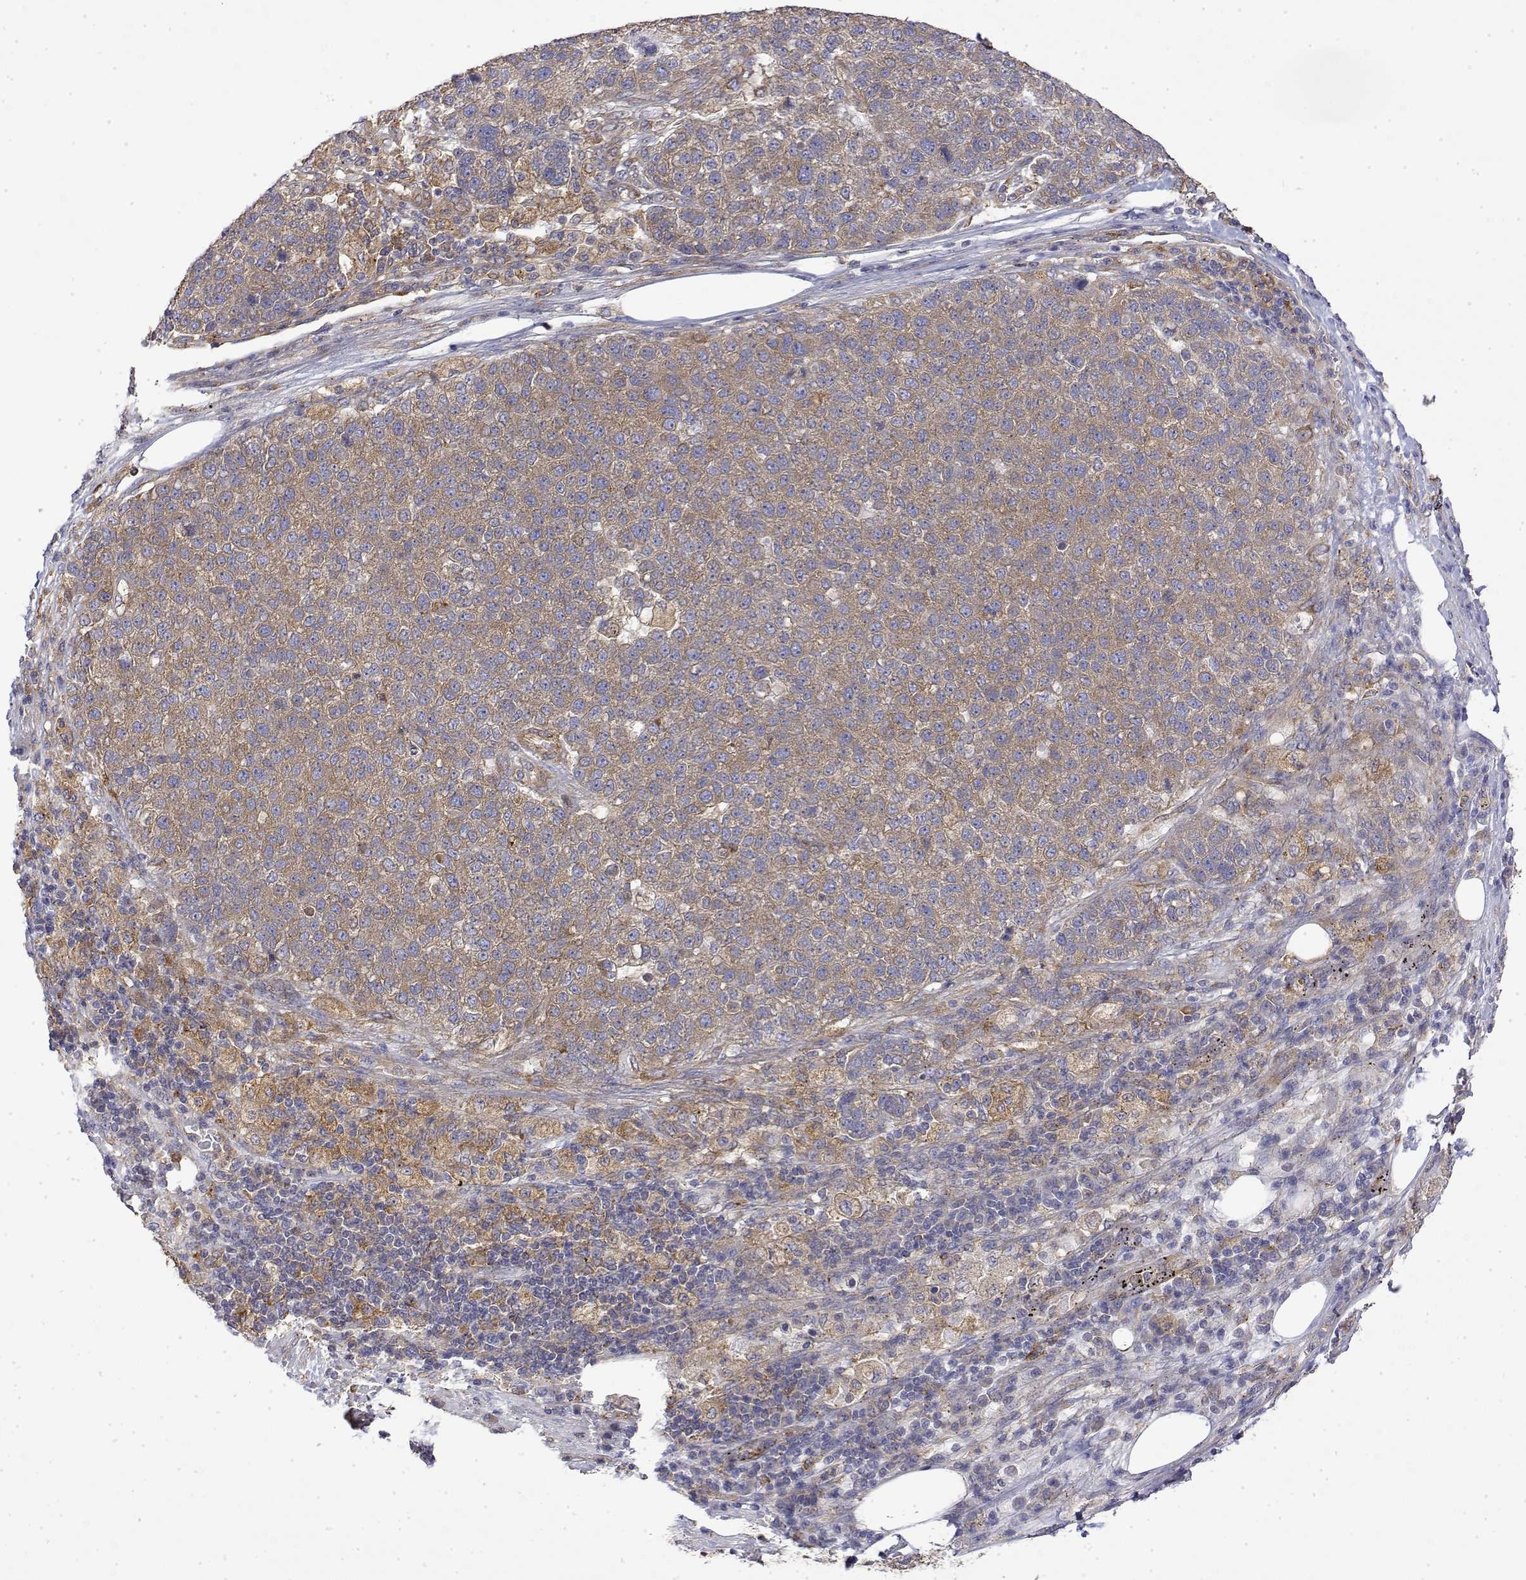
{"staining": {"intensity": "weak", "quantity": ">75%", "location": "cytoplasmic/membranous"}, "tissue": "pancreatic cancer", "cell_type": "Tumor cells", "image_type": "cancer", "snomed": [{"axis": "morphology", "description": "Adenocarcinoma, NOS"}, {"axis": "topography", "description": "Pancreas"}], "caption": "The immunohistochemical stain shows weak cytoplasmic/membranous staining in tumor cells of adenocarcinoma (pancreatic) tissue.", "gene": "PACSIN2", "patient": {"sex": "female", "age": 61}}